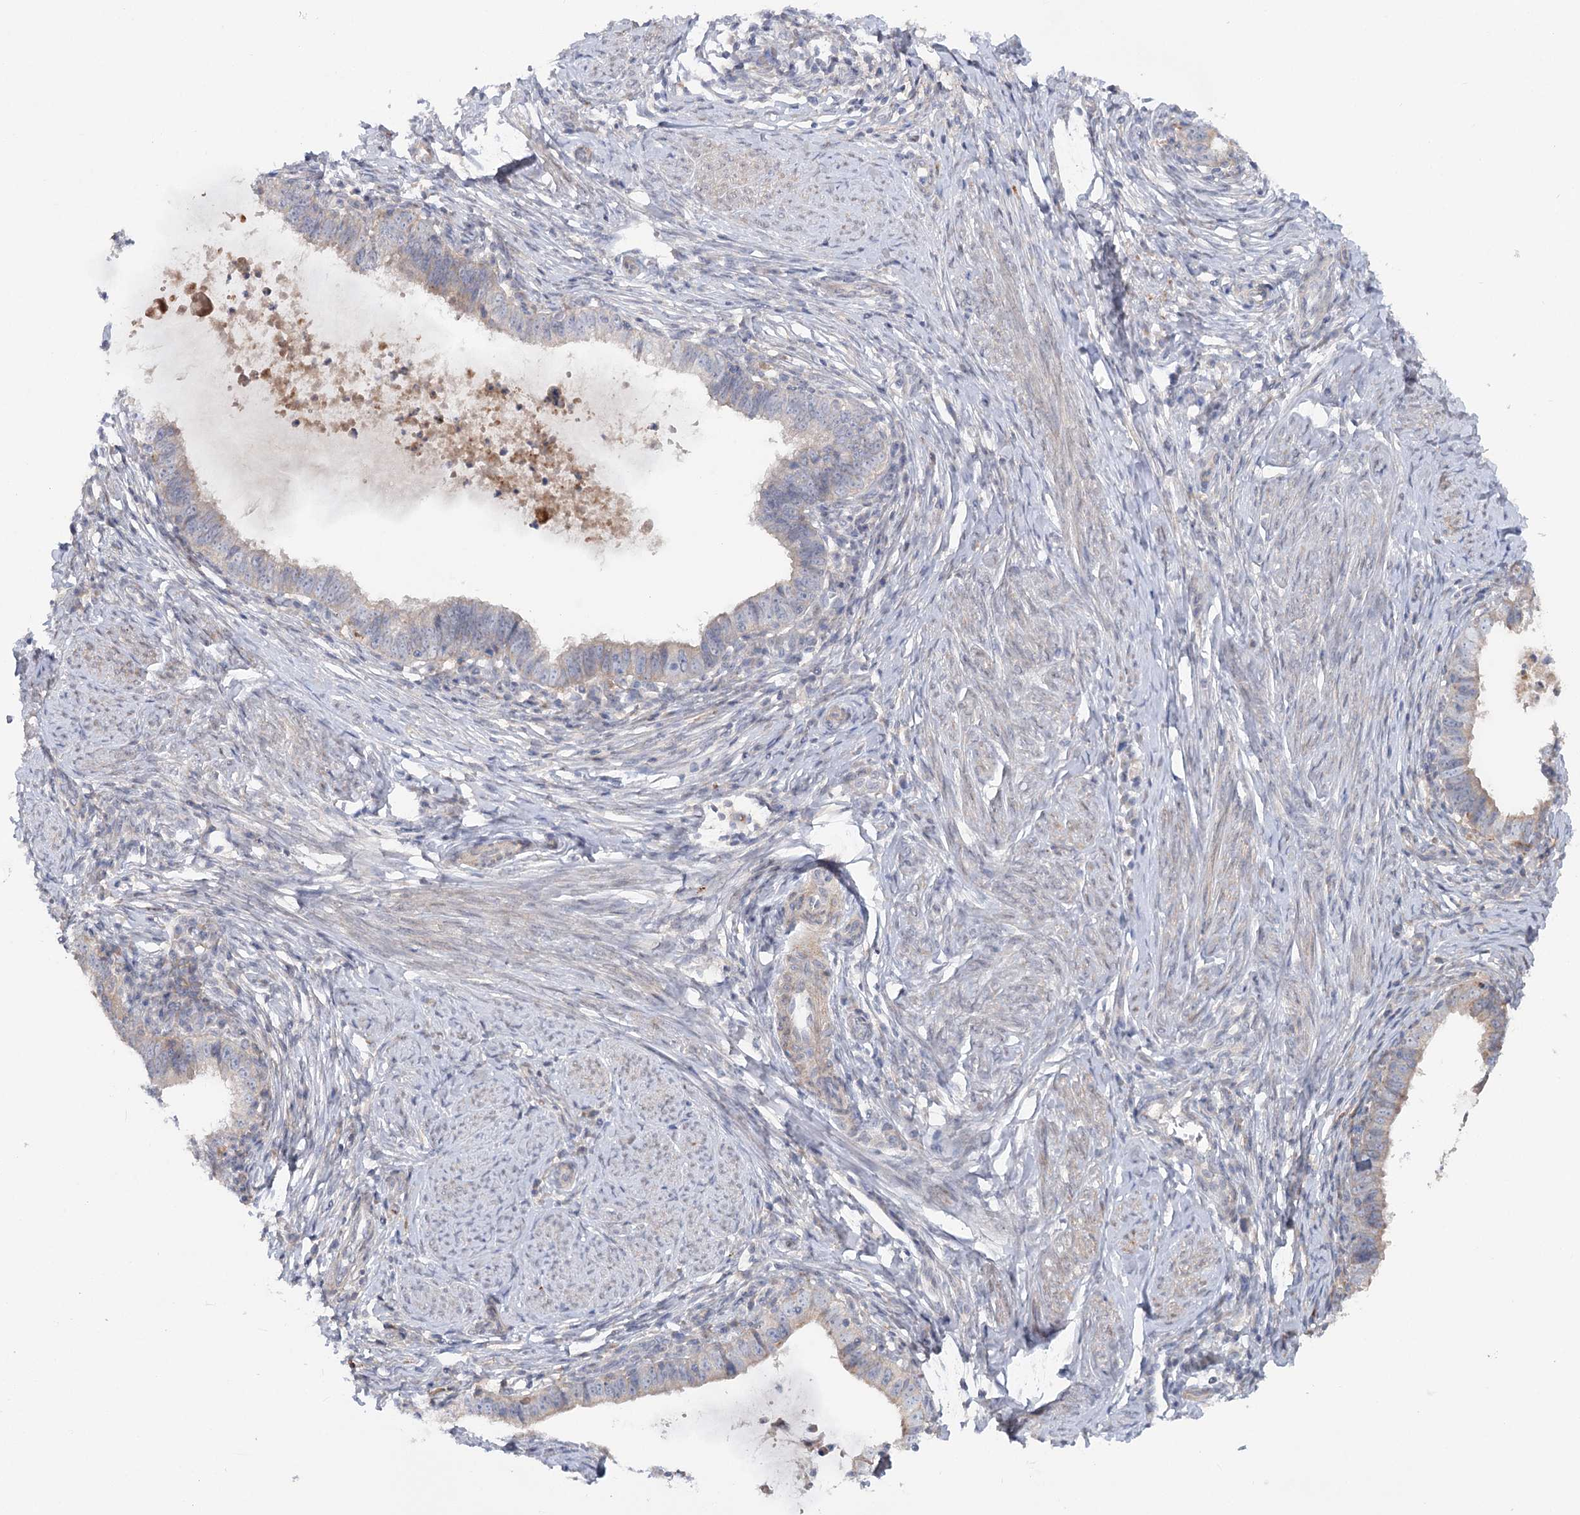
{"staining": {"intensity": "negative", "quantity": "none", "location": "none"}, "tissue": "cervical cancer", "cell_type": "Tumor cells", "image_type": "cancer", "snomed": [{"axis": "morphology", "description": "Adenocarcinoma, NOS"}, {"axis": "topography", "description": "Cervix"}], "caption": "DAB (3,3'-diaminobenzidine) immunohistochemical staining of human cervical adenocarcinoma shows no significant staining in tumor cells.", "gene": "SCN11A", "patient": {"sex": "female", "age": 36}}